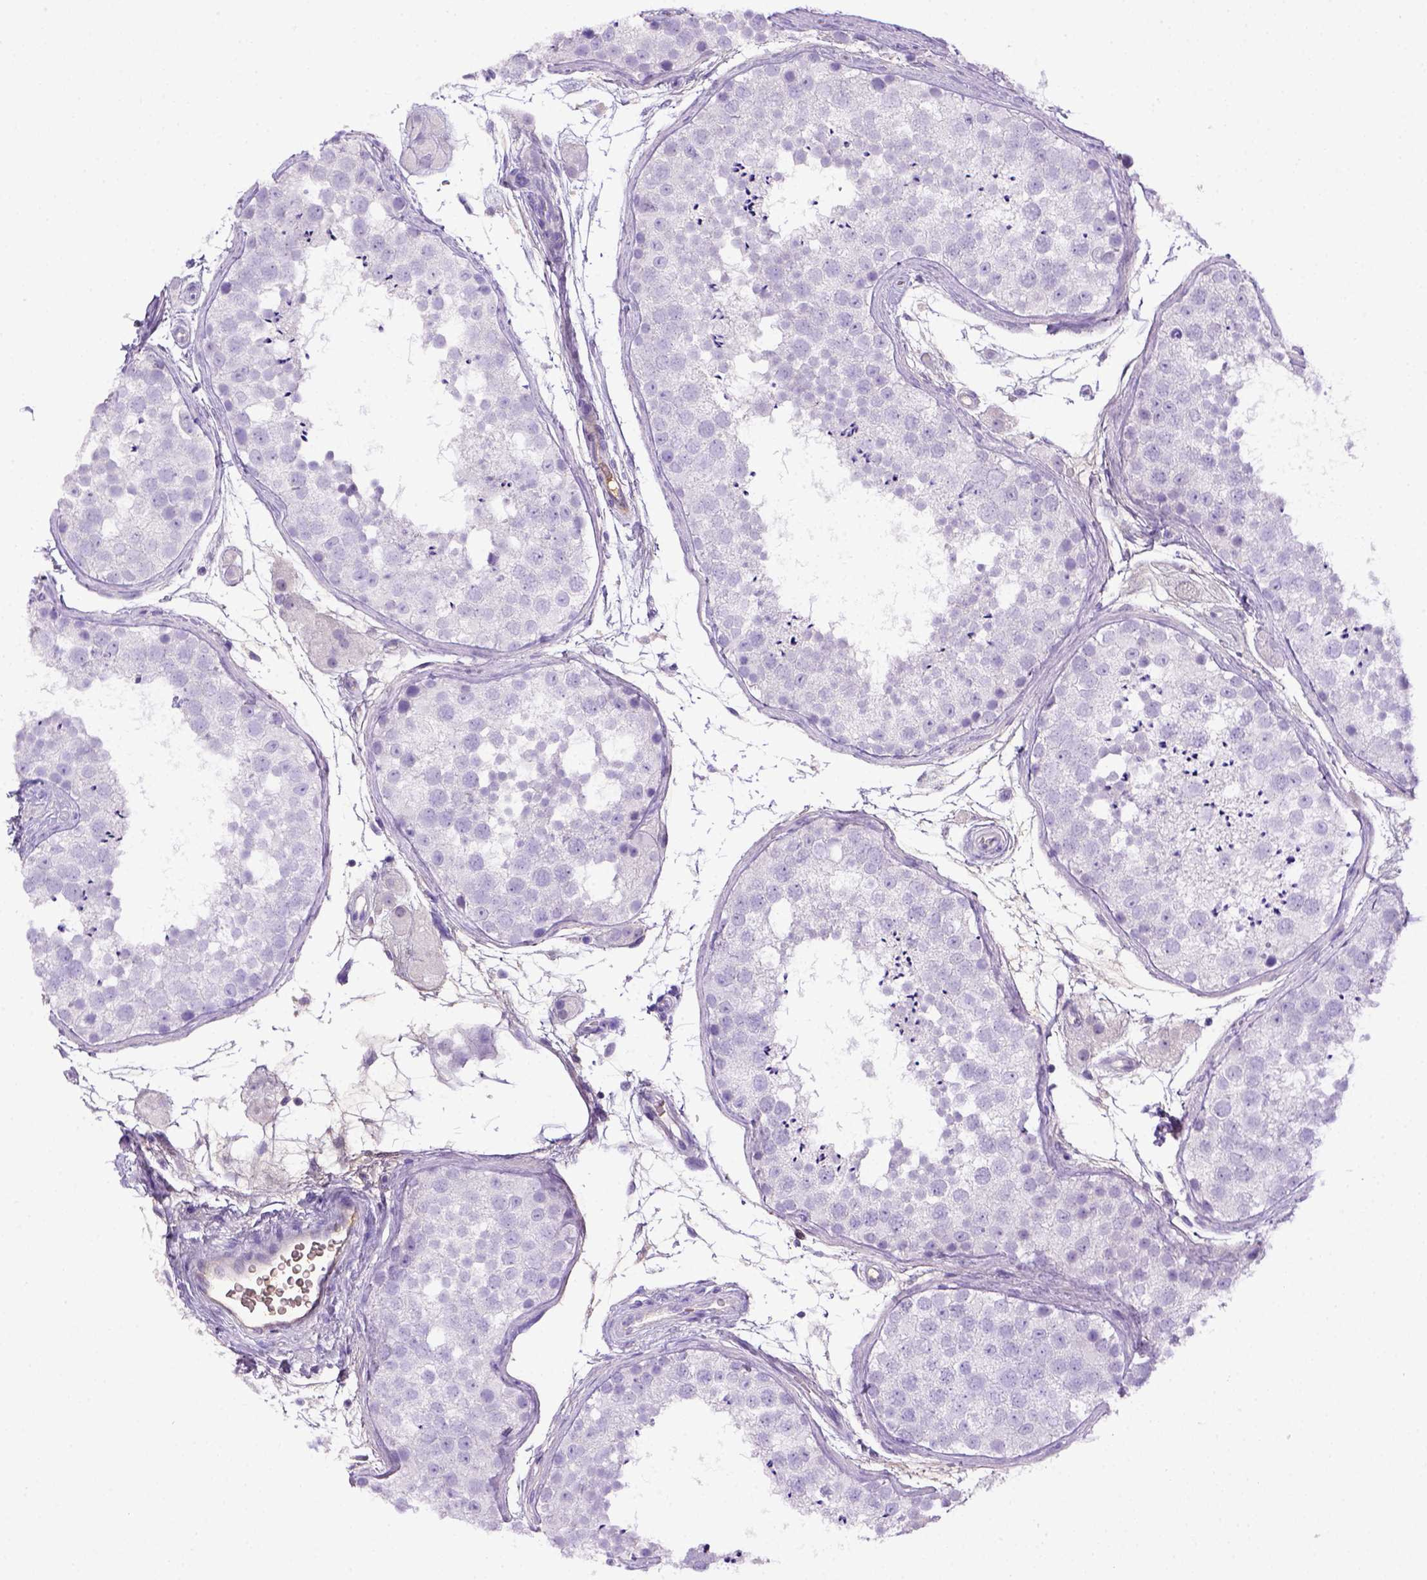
{"staining": {"intensity": "negative", "quantity": "none", "location": "none"}, "tissue": "testis", "cell_type": "Cells in seminiferous ducts", "image_type": "normal", "snomed": [{"axis": "morphology", "description": "Normal tissue, NOS"}, {"axis": "topography", "description": "Testis"}], "caption": "Testis was stained to show a protein in brown. There is no significant expression in cells in seminiferous ducts.", "gene": "ITIH4", "patient": {"sex": "male", "age": 41}}